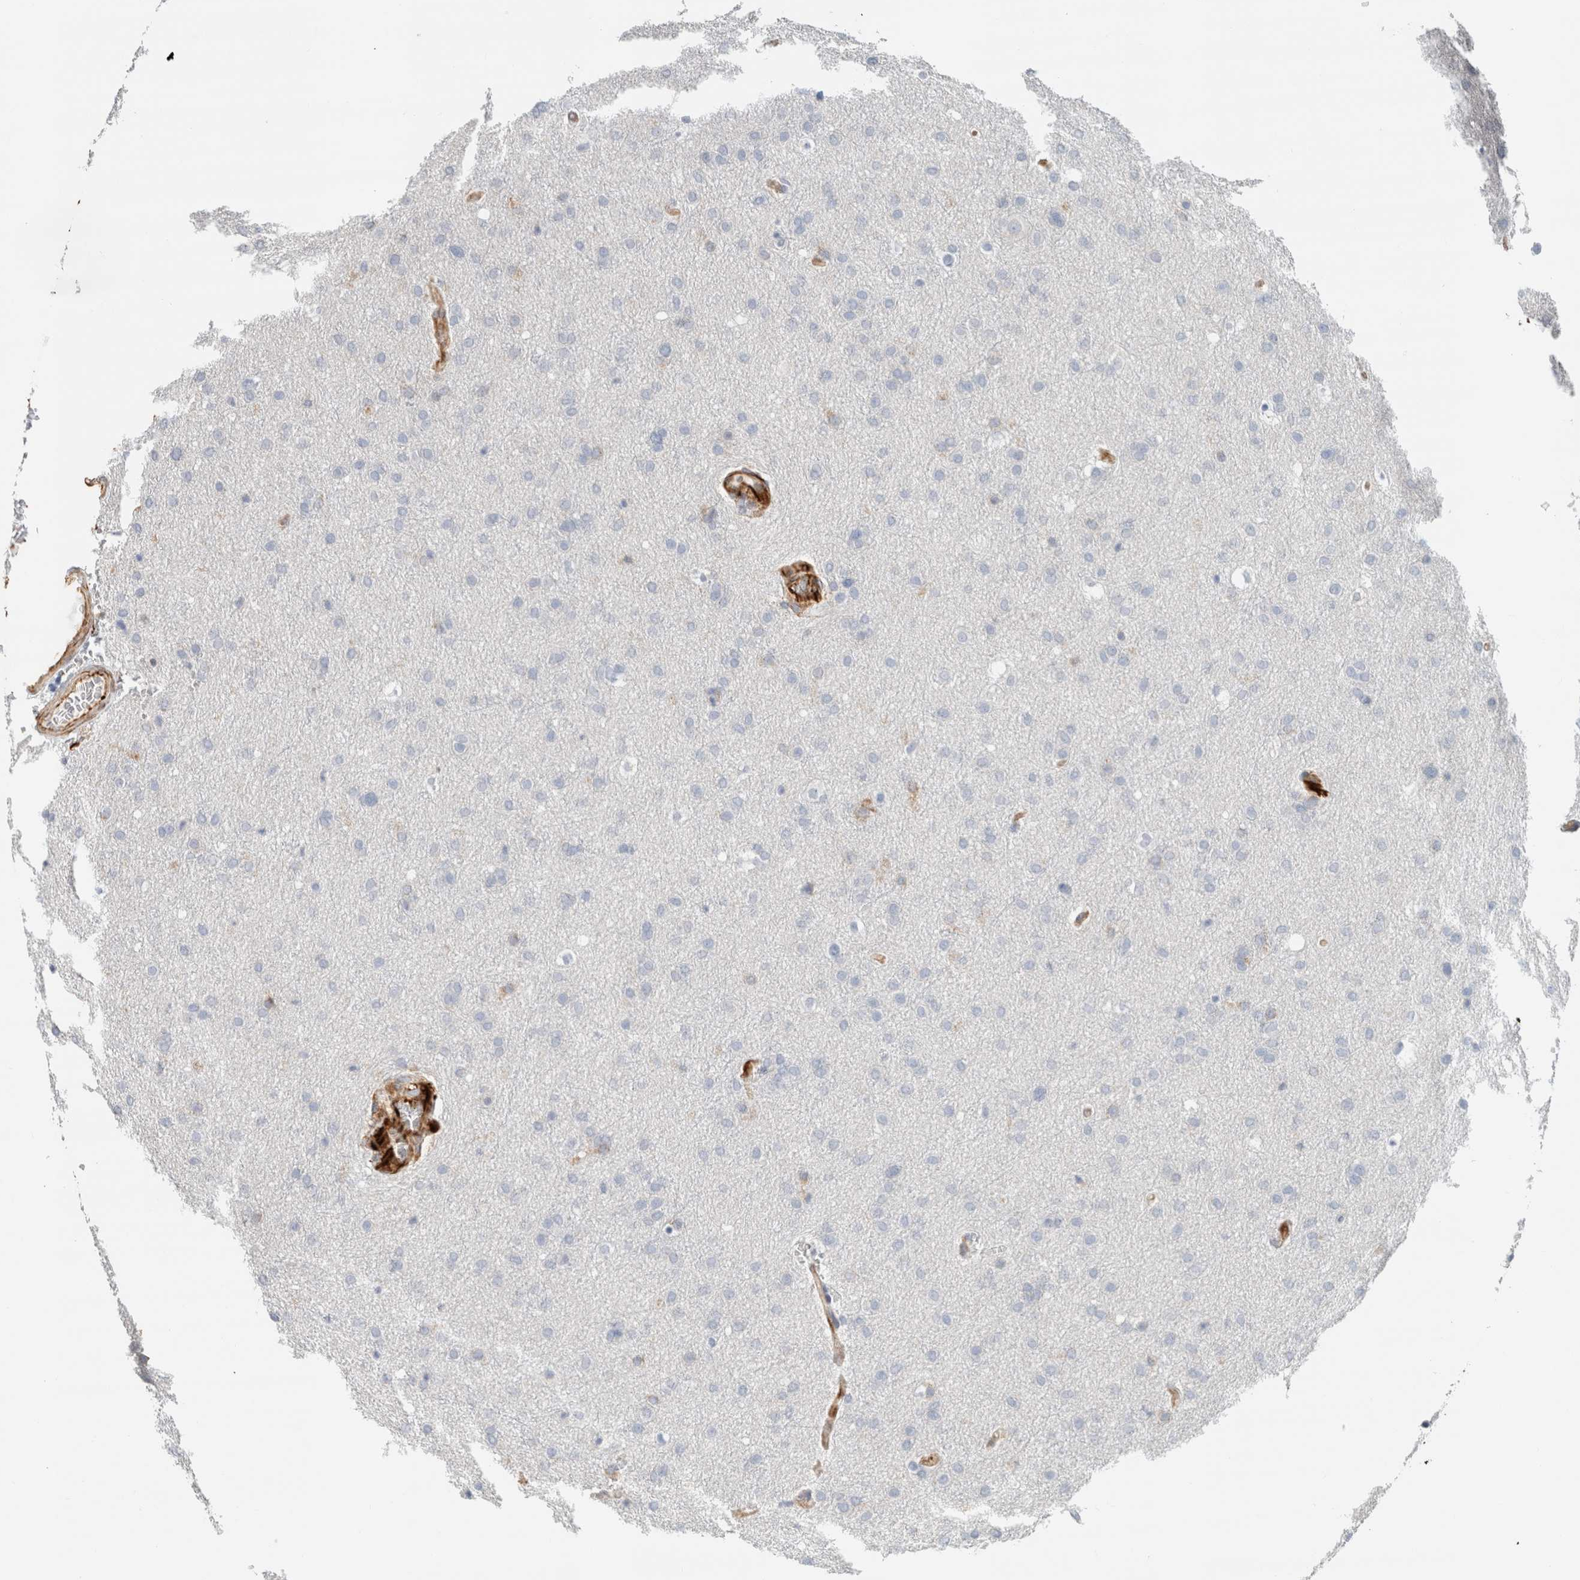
{"staining": {"intensity": "negative", "quantity": "none", "location": "none"}, "tissue": "glioma", "cell_type": "Tumor cells", "image_type": "cancer", "snomed": [{"axis": "morphology", "description": "Glioma, malignant, Low grade"}, {"axis": "topography", "description": "Brain"}], "caption": "DAB (3,3'-diaminobenzidine) immunohistochemical staining of human glioma reveals no significant expression in tumor cells.", "gene": "LY86", "patient": {"sex": "female", "age": 37}}